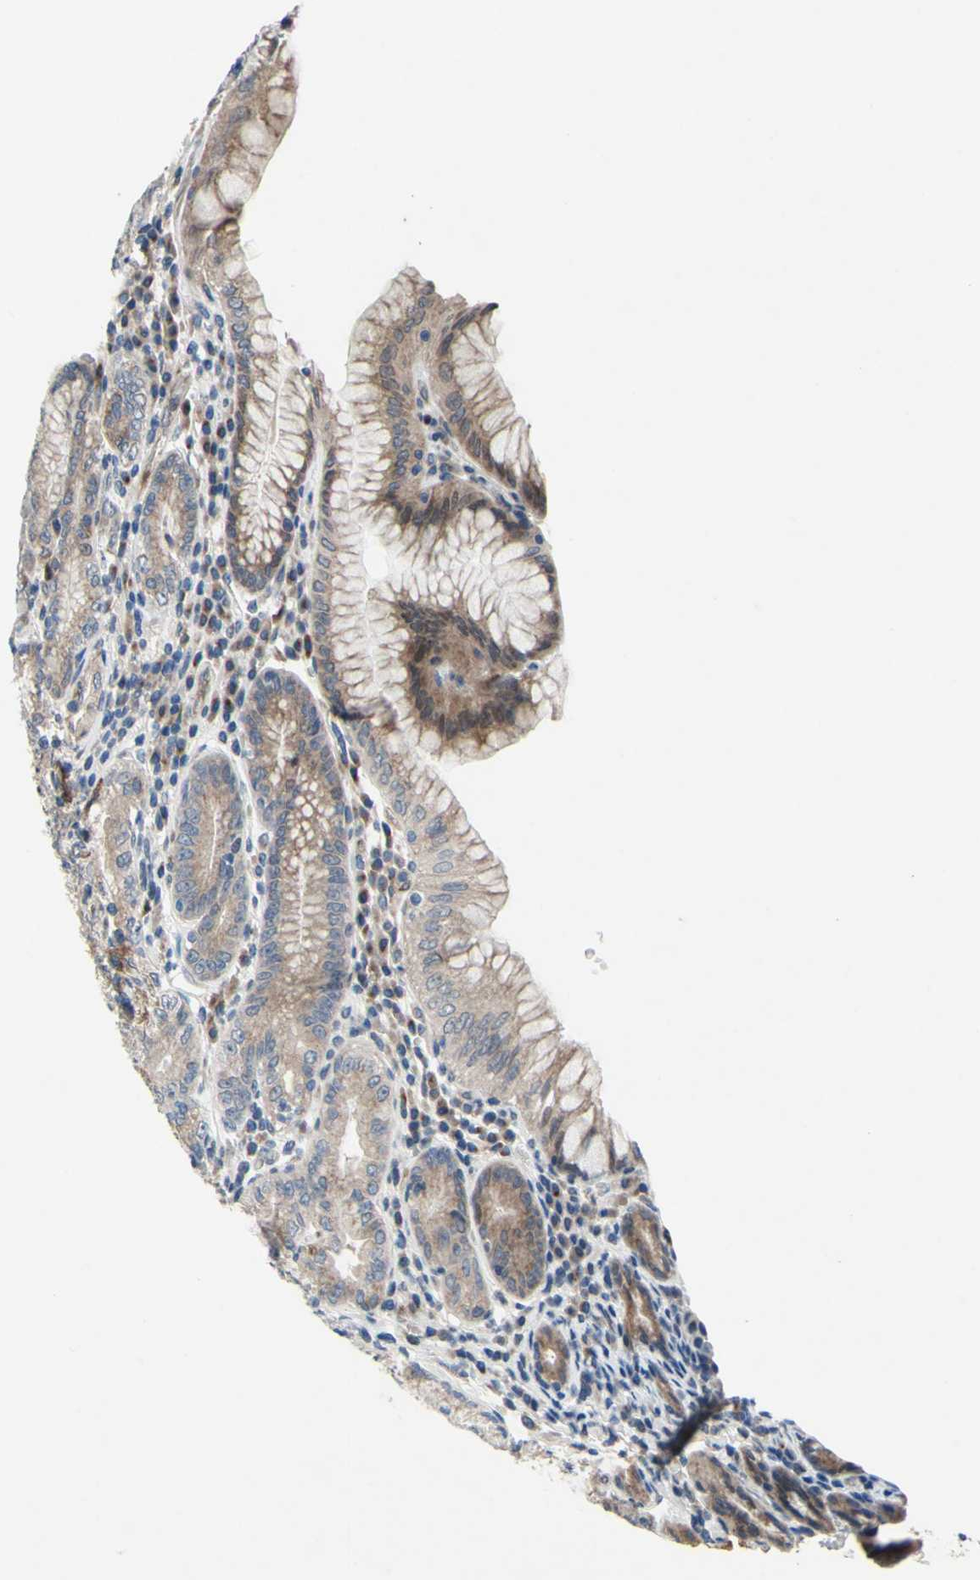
{"staining": {"intensity": "moderate", "quantity": ">75%", "location": "cytoplasmic/membranous"}, "tissue": "stomach", "cell_type": "Glandular cells", "image_type": "normal", "snomed": [{"axis": "morphology", "description": "Normal tissue, NOS"}, {"axis": "topography", "description": "Stomach, lower"}], "caption": "This is an image of immunohistochemistry (IHC) staining of unremarkable stomach, which shows moderate positivity in the cytoplasmic/membranous of glandular cells.", "gene": "GRAMD2B", "patient": {"sex": "female", "age": 76}}